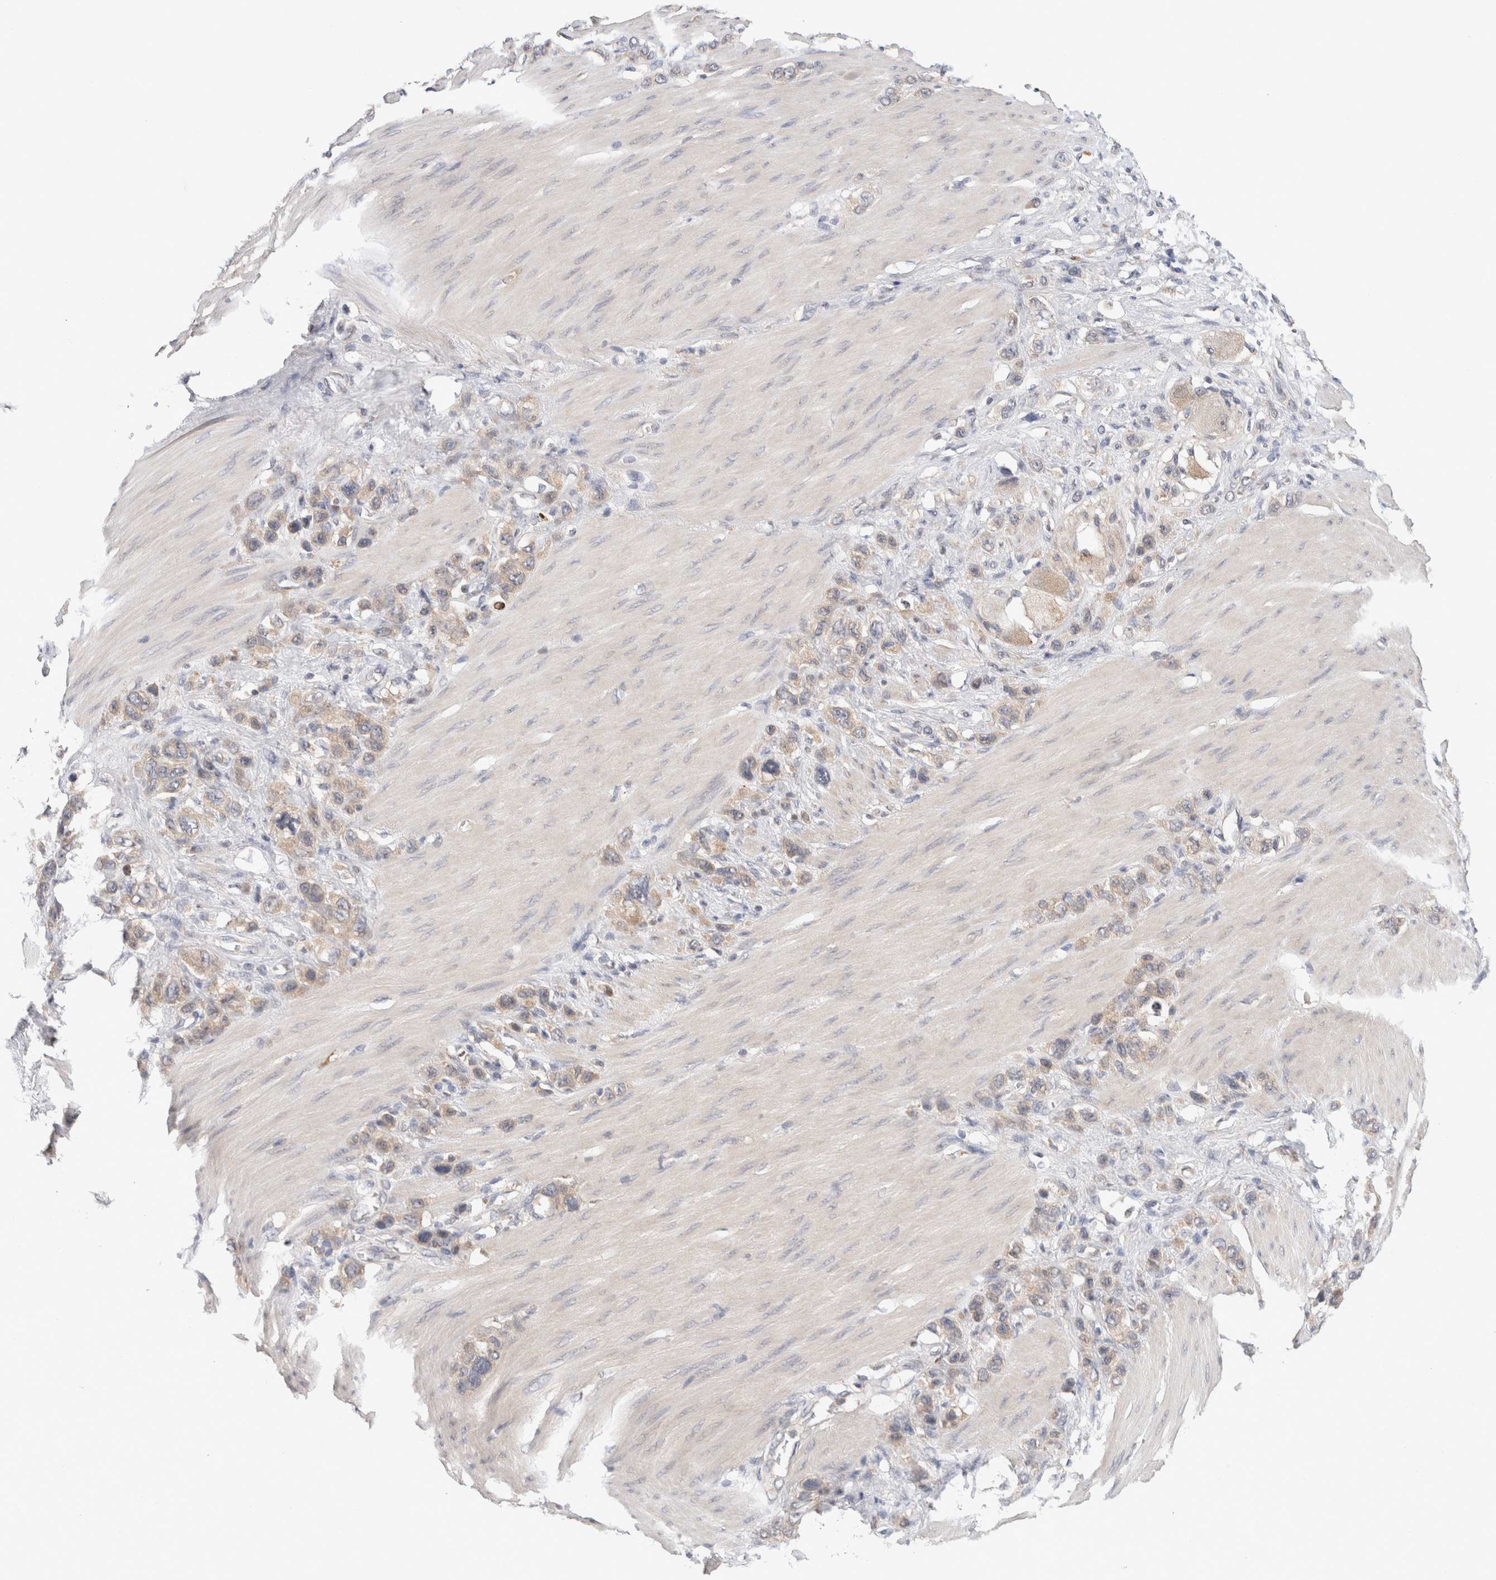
{"staining": {"intensity": "weak", "quantity": "25%-75%", "location": "cytoplasmic/membranous"}, "tissue": "stomach cancer", "cell_type": "Tumor cells", "image_type": "cancer", "snomed": [{"axis": "morphology", "description": "Adenocarcinoma, NOS"}, {"axis": "morphology", "description": "Adenocarcinoma, High grade"}, {"axis": "topography", "description": "Stomach, upper"}, {"axis": "topography", "description": "Stomach, lower"}], "caption": "Stomach cancer (adenocarcinoma (high-grade)) was stained to show a protein in brown. There is low levels of weak cytoplasmic/membranous expression in about 25%-75% of tumor cells.", "gene": "SGK1", "patient": {"sex": "female", "age": 65}}